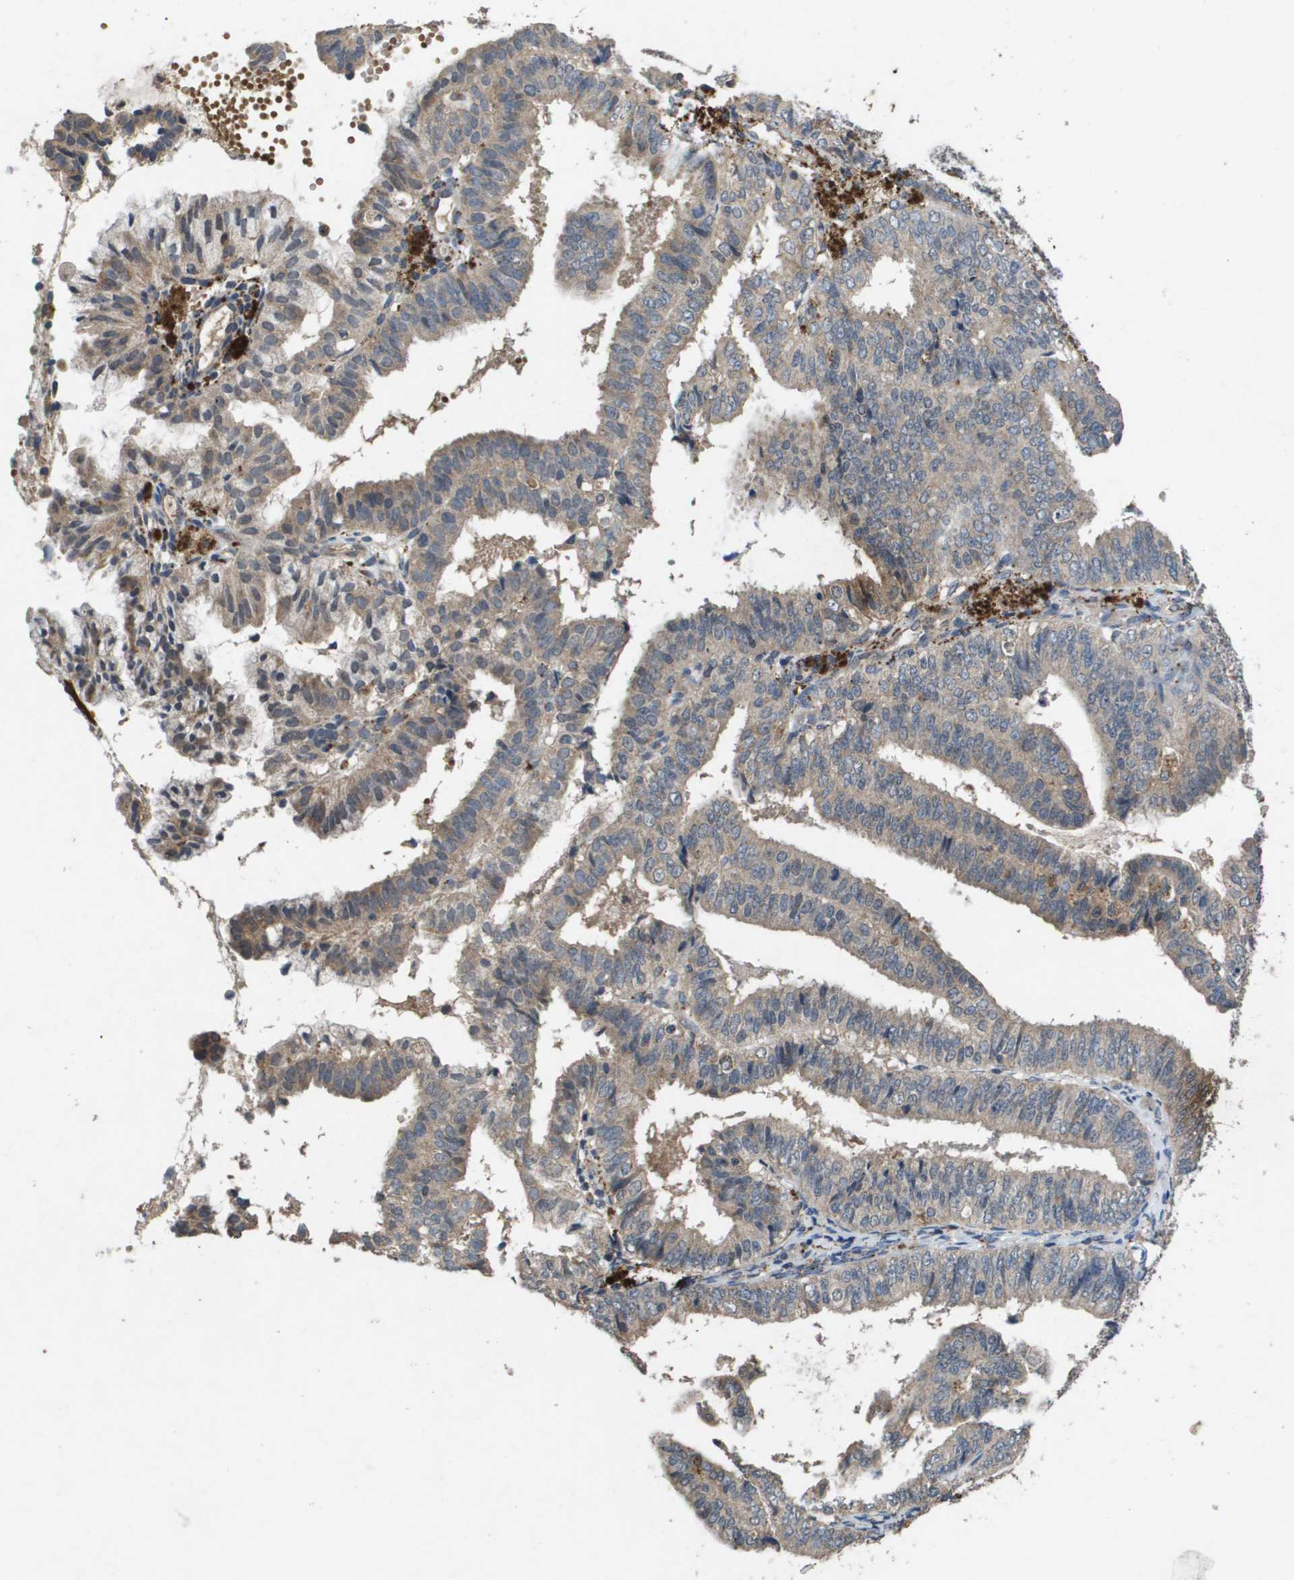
{"staining": {"intensity": "weak", "quantity": ">75%", "location": "cytoplasmic/membranous"}, "tissue": "endometrial cancer", "cell_type": "Tumor cells", "image_type": "cancer", "snomed": [{"axis": "morphology", "description": "Adenocarcinoma, NOS"}, {"axis": "topography", "description": "Endometrium"}], "caption": "Weak cytoplasmic/membranous staining for a protein is seen in approximately >75% of tumor cells of endometrial cancer (adenocarcinoma) using immunohistochemistry (IHC).", "gene": "PROC", "patient": {"sex": "female", "age": 63}}